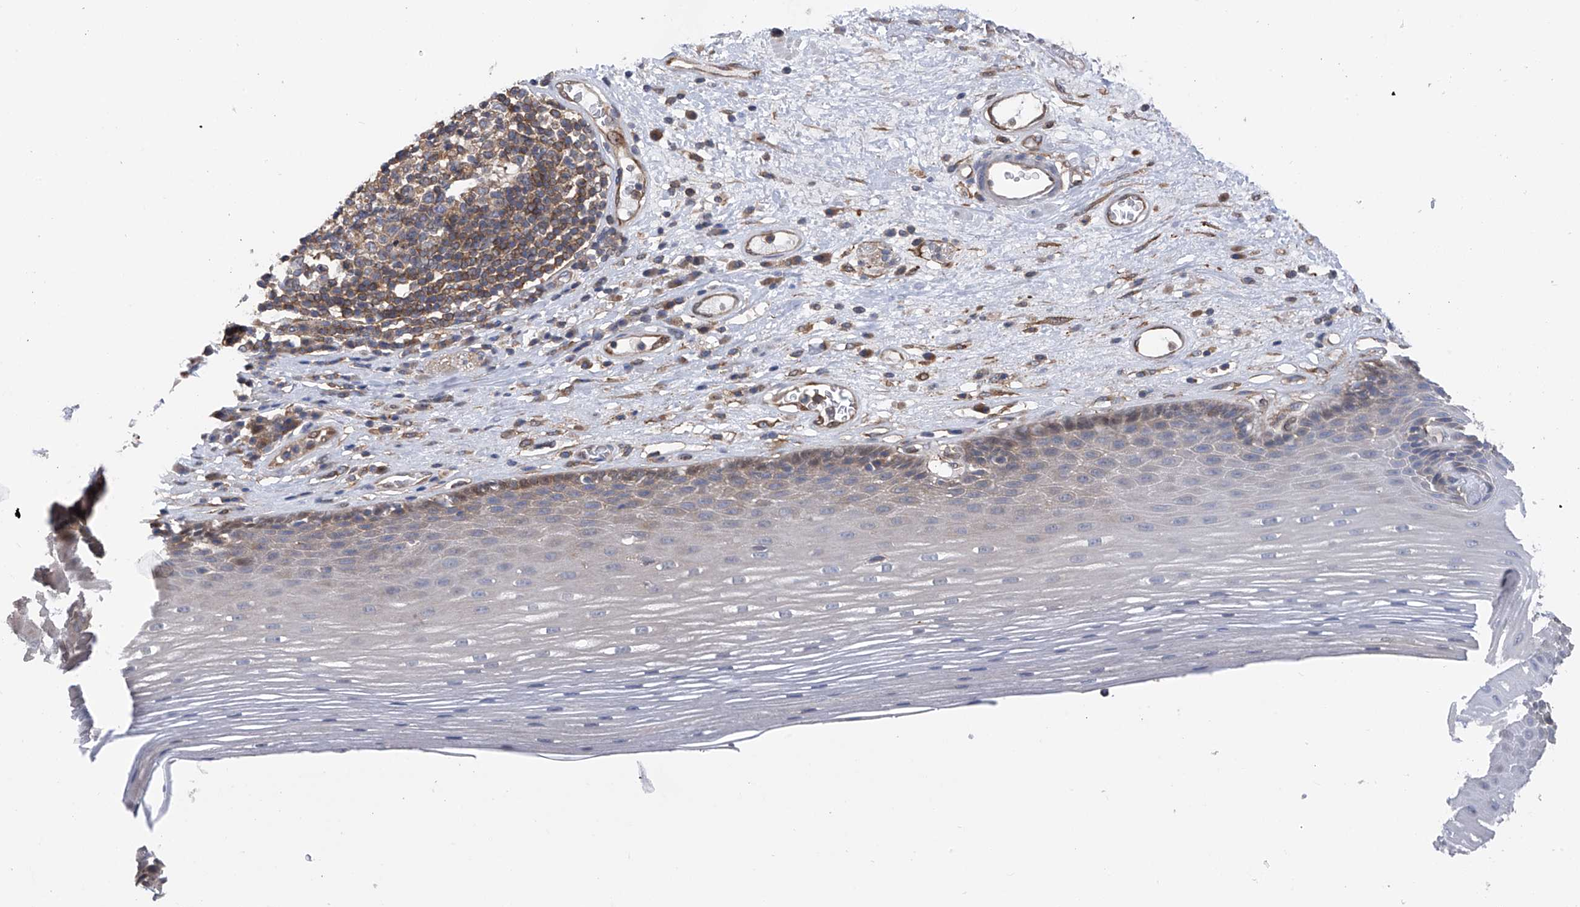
{"staining": {"intensity": "moderate", "quantity": "25%-75%", "location": "cytoplasmic/membranous"}, "tissue": "esophagus", "cell_type": "Squamous epithelial cells", "image_type": "normal", "snomed": [{"axis": "morphology", "description": "Normal tissue, NOS"}, {"axis": "topography", "description": "Esophagus"}], "caption": "IHC staining of unremarkable esophagus, which exhibits medium levels of moderate cytoplasmic/membranous staining in about 25%-75% of squamous epithelial cells indicating moderate cytoplasmic/membranous protein expression. The staining was performed using DAB (3,3'-diaminobenzidine) (brown) for protein detection and nuclei were counterstained in hematoxylin (blue).", "gene": "CHPF", "patient": {"sex": "male", "age": 62}}